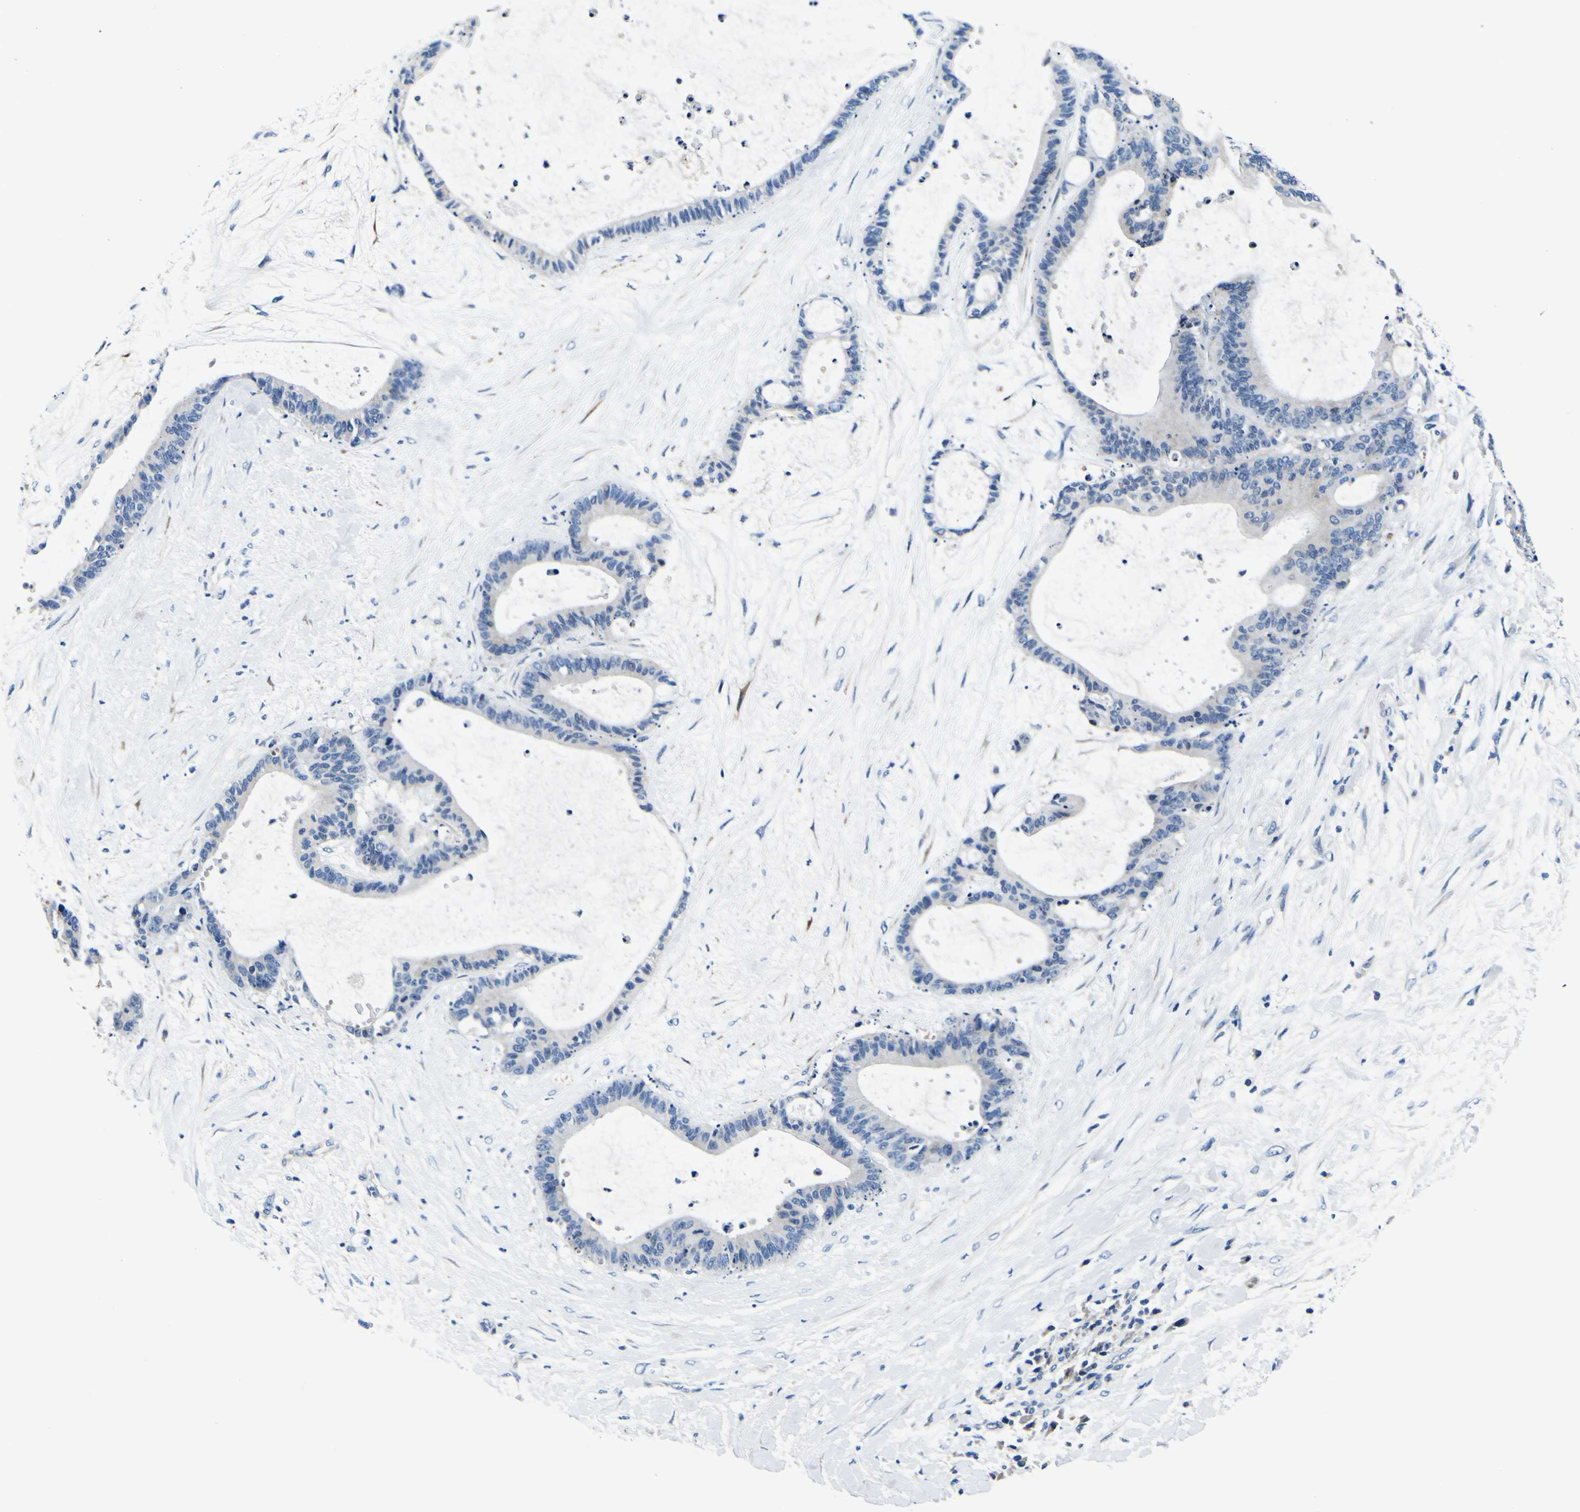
{"staining": {"intensity": "negative", "quantity": "none", "location": "none"}, "tissue": "liver cancer", "cell_type": "Tumor cells", "image_type": "cancer", "snomed": [{"axis": "morphology", "description": "Cholangiocarcinoma"}, {"axis": "topography", "description": "Liver"}], "caption": "Liver cancer was stained to show a protein in brown. There is no significant staining in tumor cells.", "gene": "AGAP3", "patient": {"sex": "female", "age": 73}}